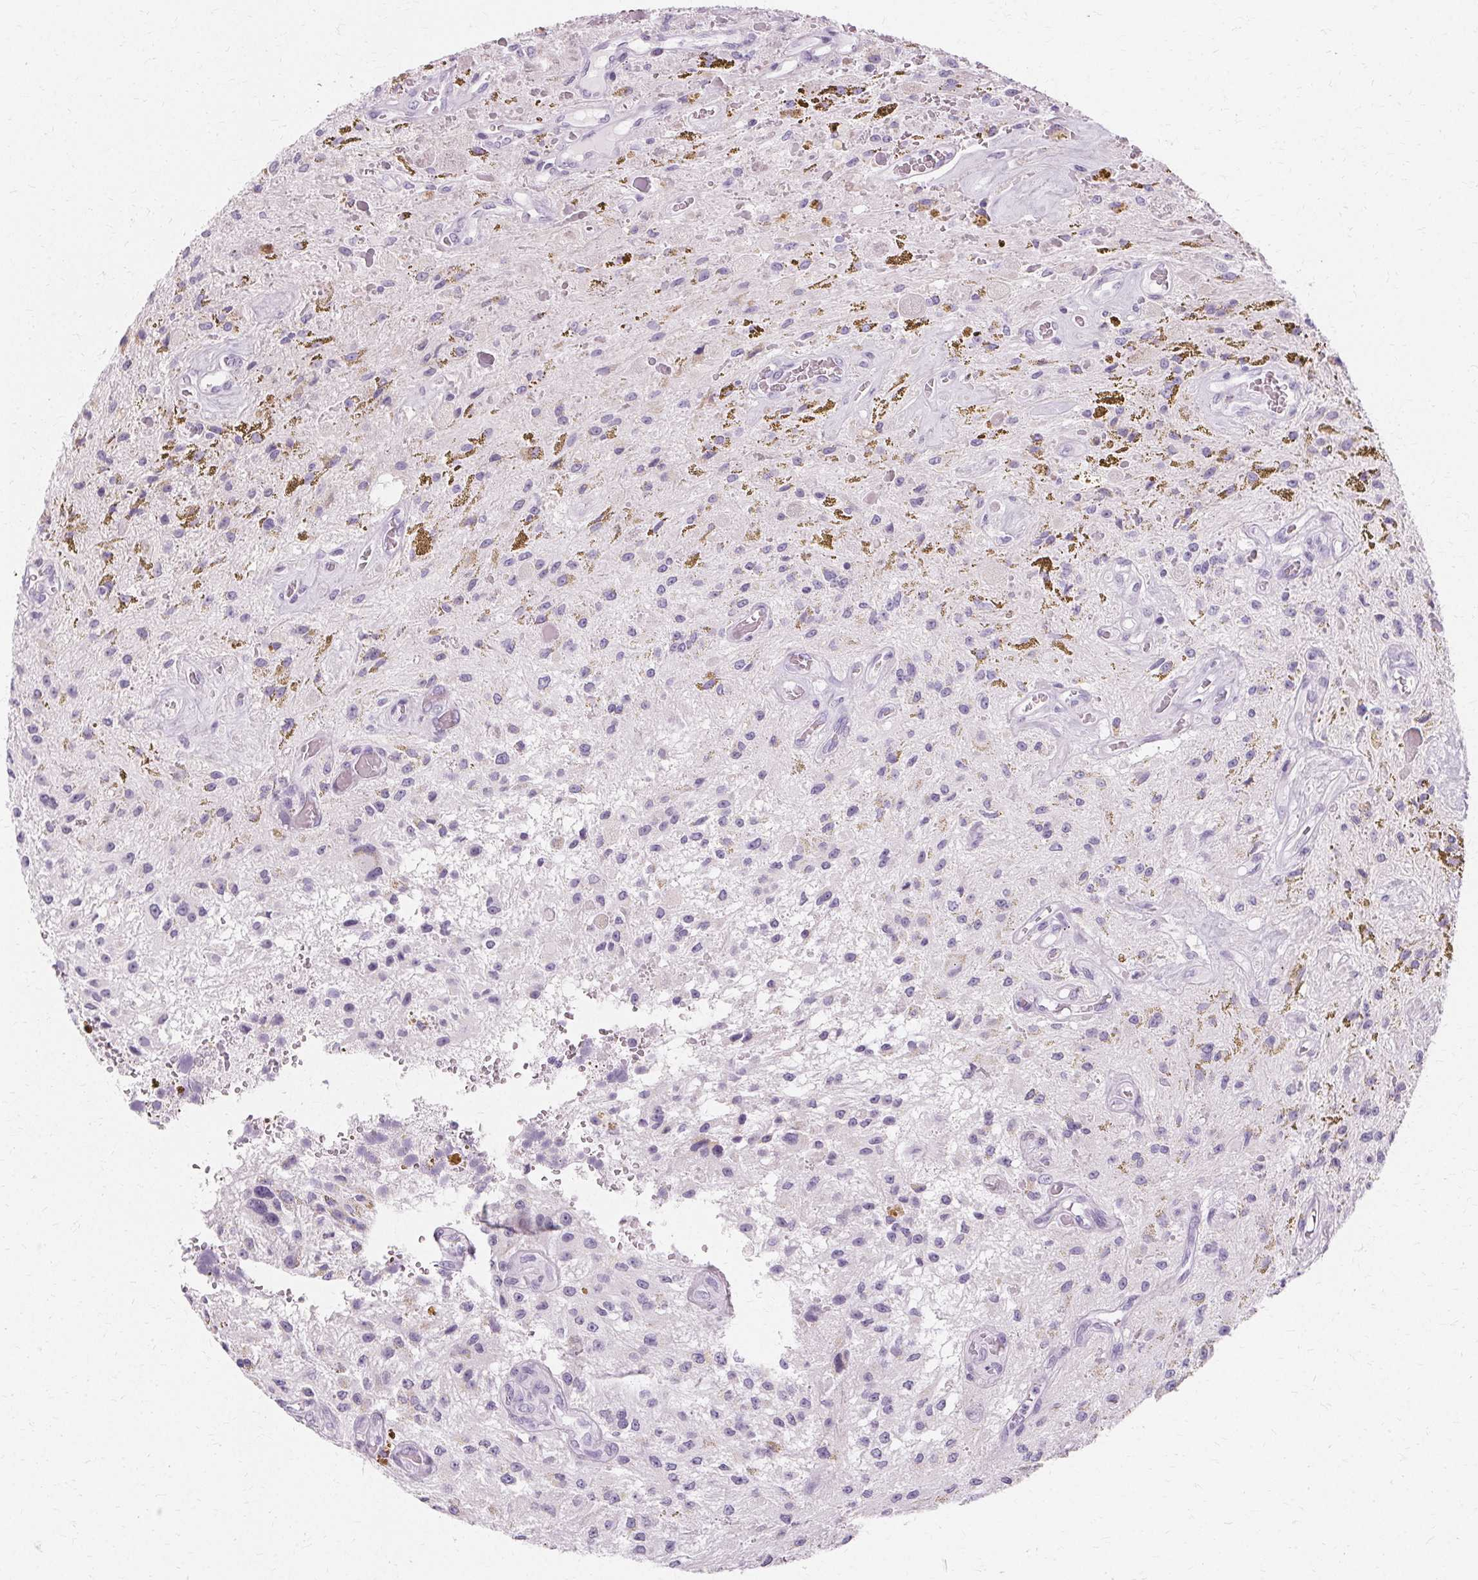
{"staining": {"intensity": "negative", "quantity": "none", "location": "none"}, "tissue": "glioma", "cell_type": "Tumor cells", "image_type": "cancer", "snomed": [{"axis": "morphology", "description": "Glioma, malignant, Low grade"}, {"axis": "topography", "description": "Cerebellum"}], "caption": "Tumor cells show no significant protein expression in malignant glioma (low-grade).", "gene": "KRT6C", "patient": {"sex": "female", "age": 14}}